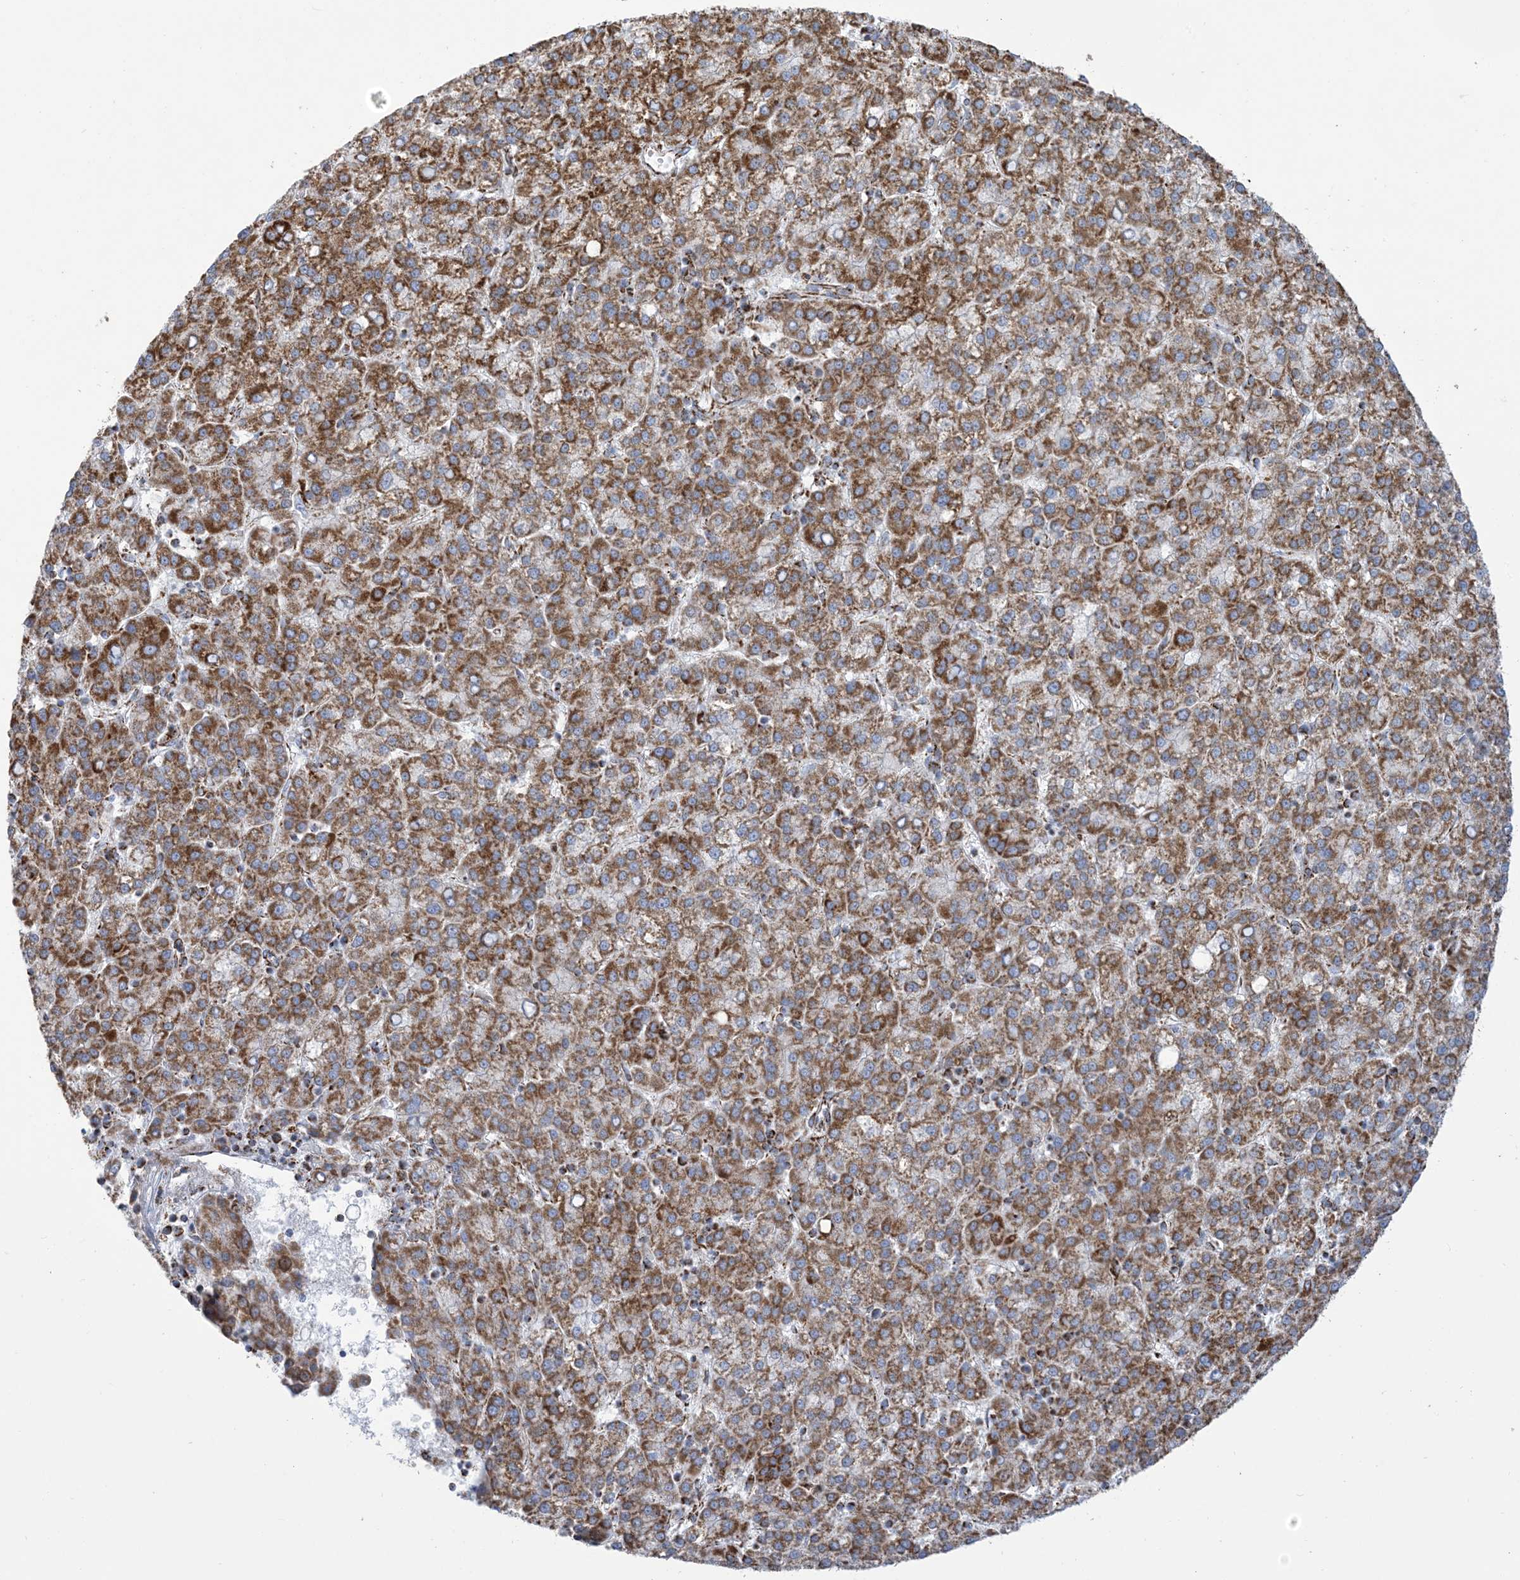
{"staining": {"intensity": "moderate", "quantity": ">75%", "location": "cytoplasmic/membranous"}, "tissue": "liver cancer", "cell_type": "Tumor cells", "image_type": "cancer", "snomed": [{"axis": "morphology", "description": "Carcinoma, Hepatocellular, NOS"}, {"axis": "topography", "description": "Liver"}], "caption": "Protein staining exhibits moderate cytoplasmic/membranous positivity in approximately >75% of tumor cells in liver cancer (hepatocellular carcinoma).", "gene": "SAMM50", "patient": {"sex": "female", "age": 58}}